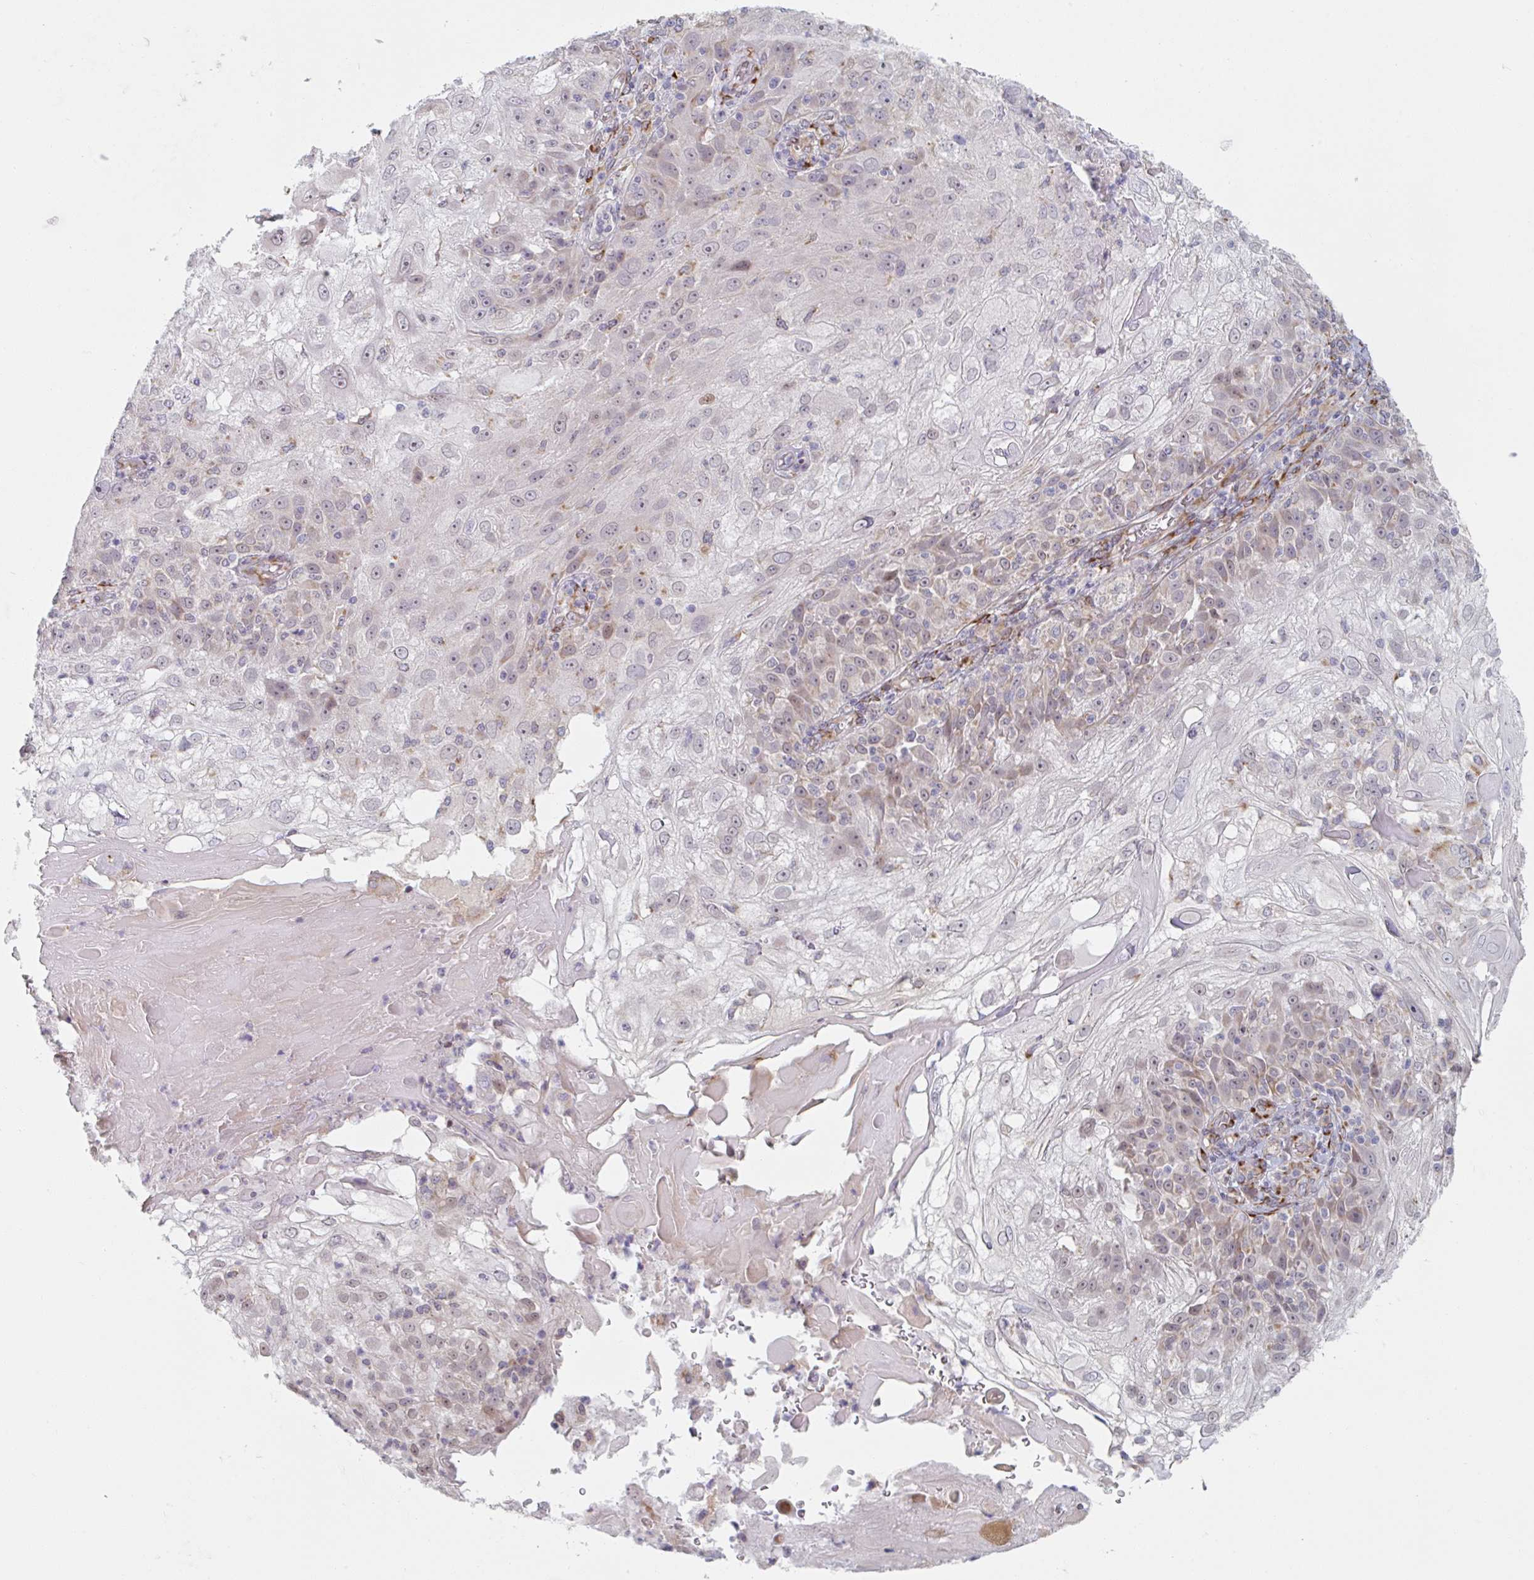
{"staining": {"intensity": "moderate", "quantity": "<25%", "location": "cytoplasmic/membranous"}, "tissue": "skin cancer", "cell_type": "Tumor cells", "image_type": "cancer", "snomed": [{"axis": "morphology", "description": "Normal tissue, NOS"}, {"axis": "morphology", "description": "Squamous cell carcinoma, NOS"}, {"axis": "topography", "description": "Skin"}], "caption": "There is low levels of moderate cytoplasmic/membranous positivity in tumor cells of skin cancer, as demonstrated by immunohistochemical staining (brown color).", "gene": "TRAPPC10", "patient": {"sex": "female", "age": 83}}